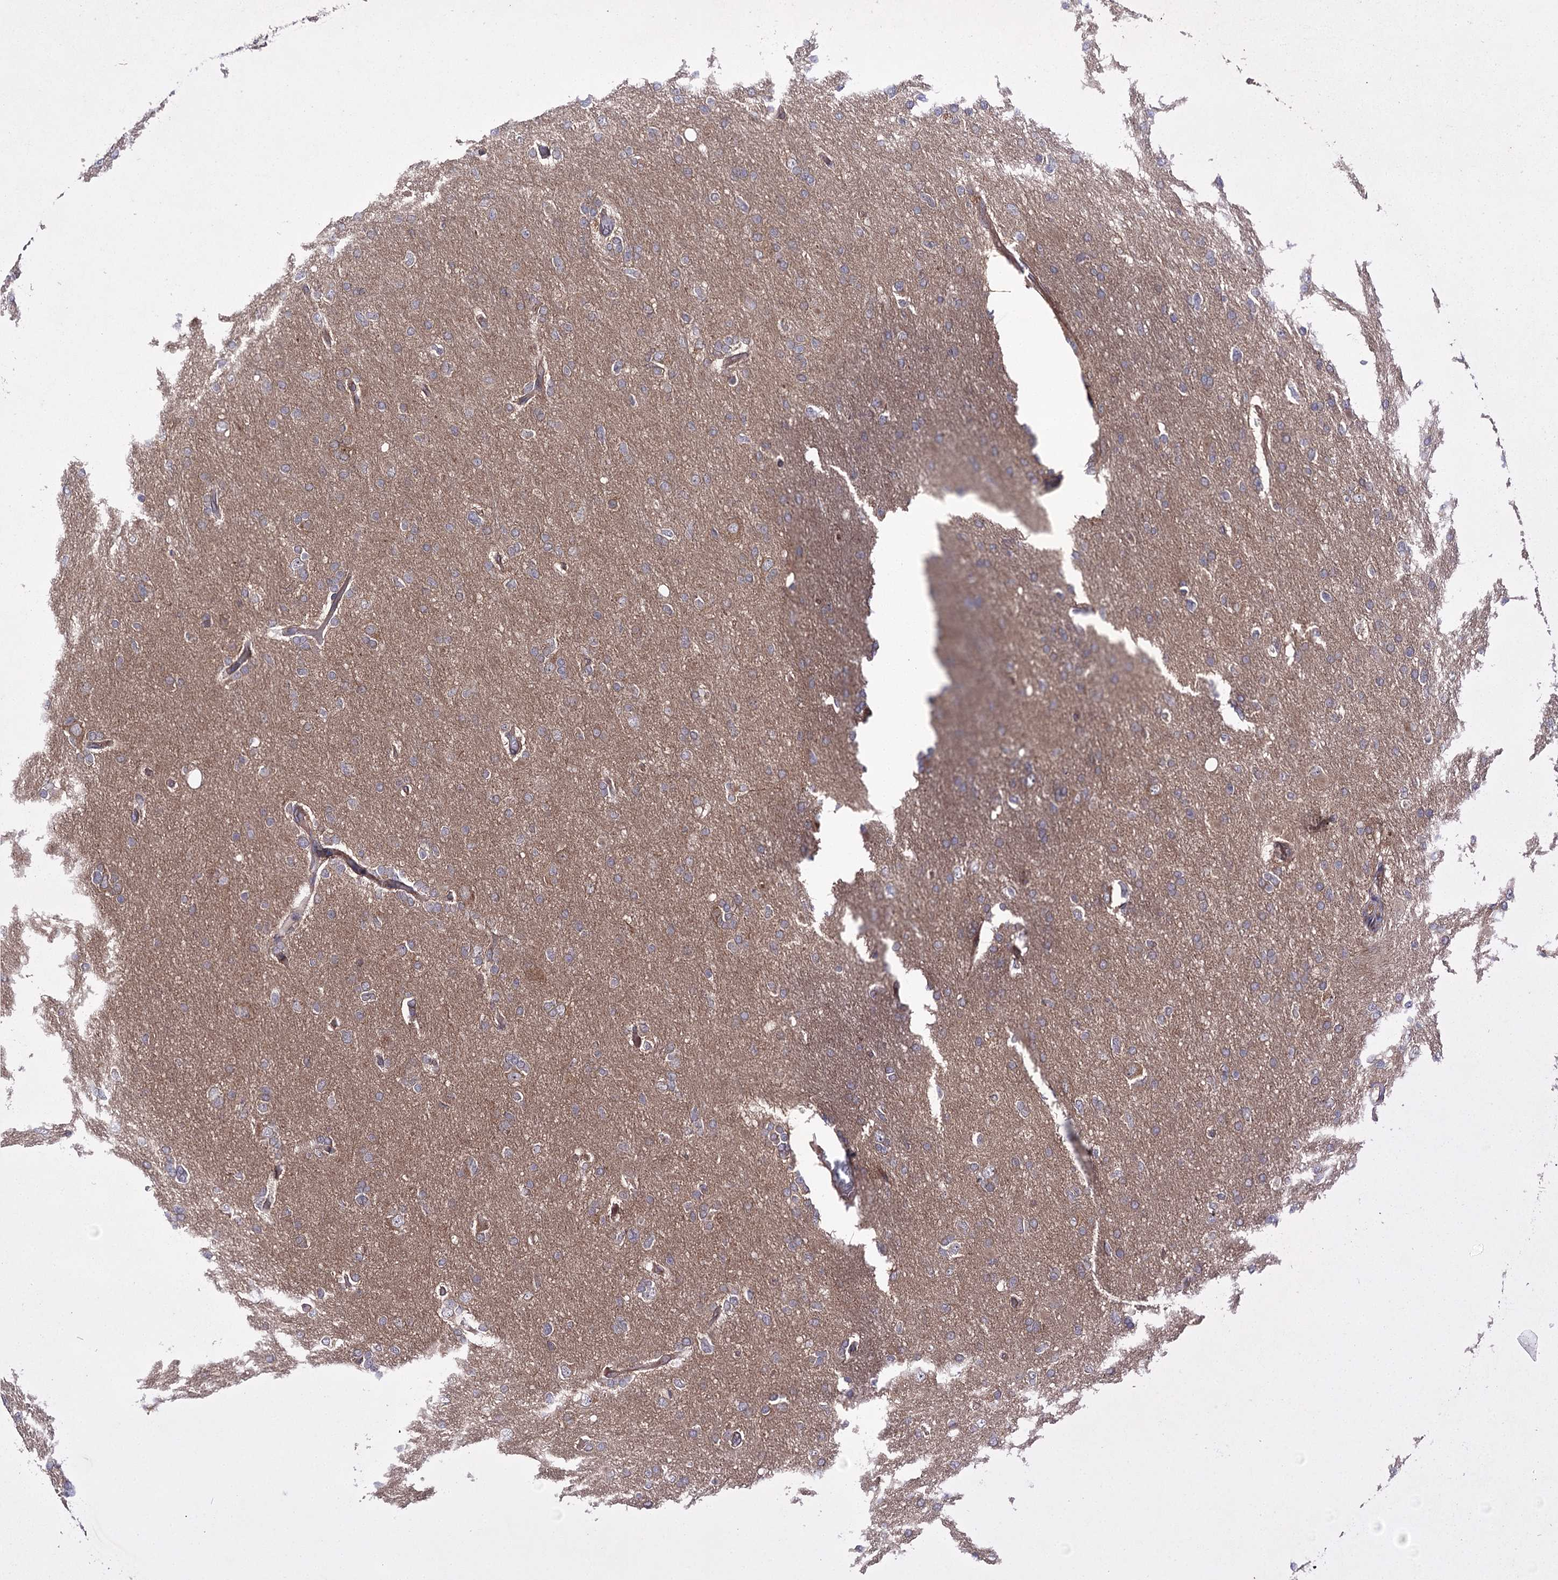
{"staining": {"intensity": "weak", "quantity": "25%-75%", "location": "cytoplasmic/membranous"}, "tissue": "glioma", "cell_type": "Tumor cells", "image_type": "cancer", "snomed": [{"axis": "morphology", "description": "Glioma, malignant, High grade"}, {"axis": "topography", "description": "Cerebral cortex"}], "caption": "The histopathology image shows immunohistochemical staining of high-grade glioma (malignant). There is weak cytoplasmic/membranous positivity is appreciated in about 25%-75% of tumor cells.", "gene": "BCR", "patient": {"sex": "female", "age": 36}}